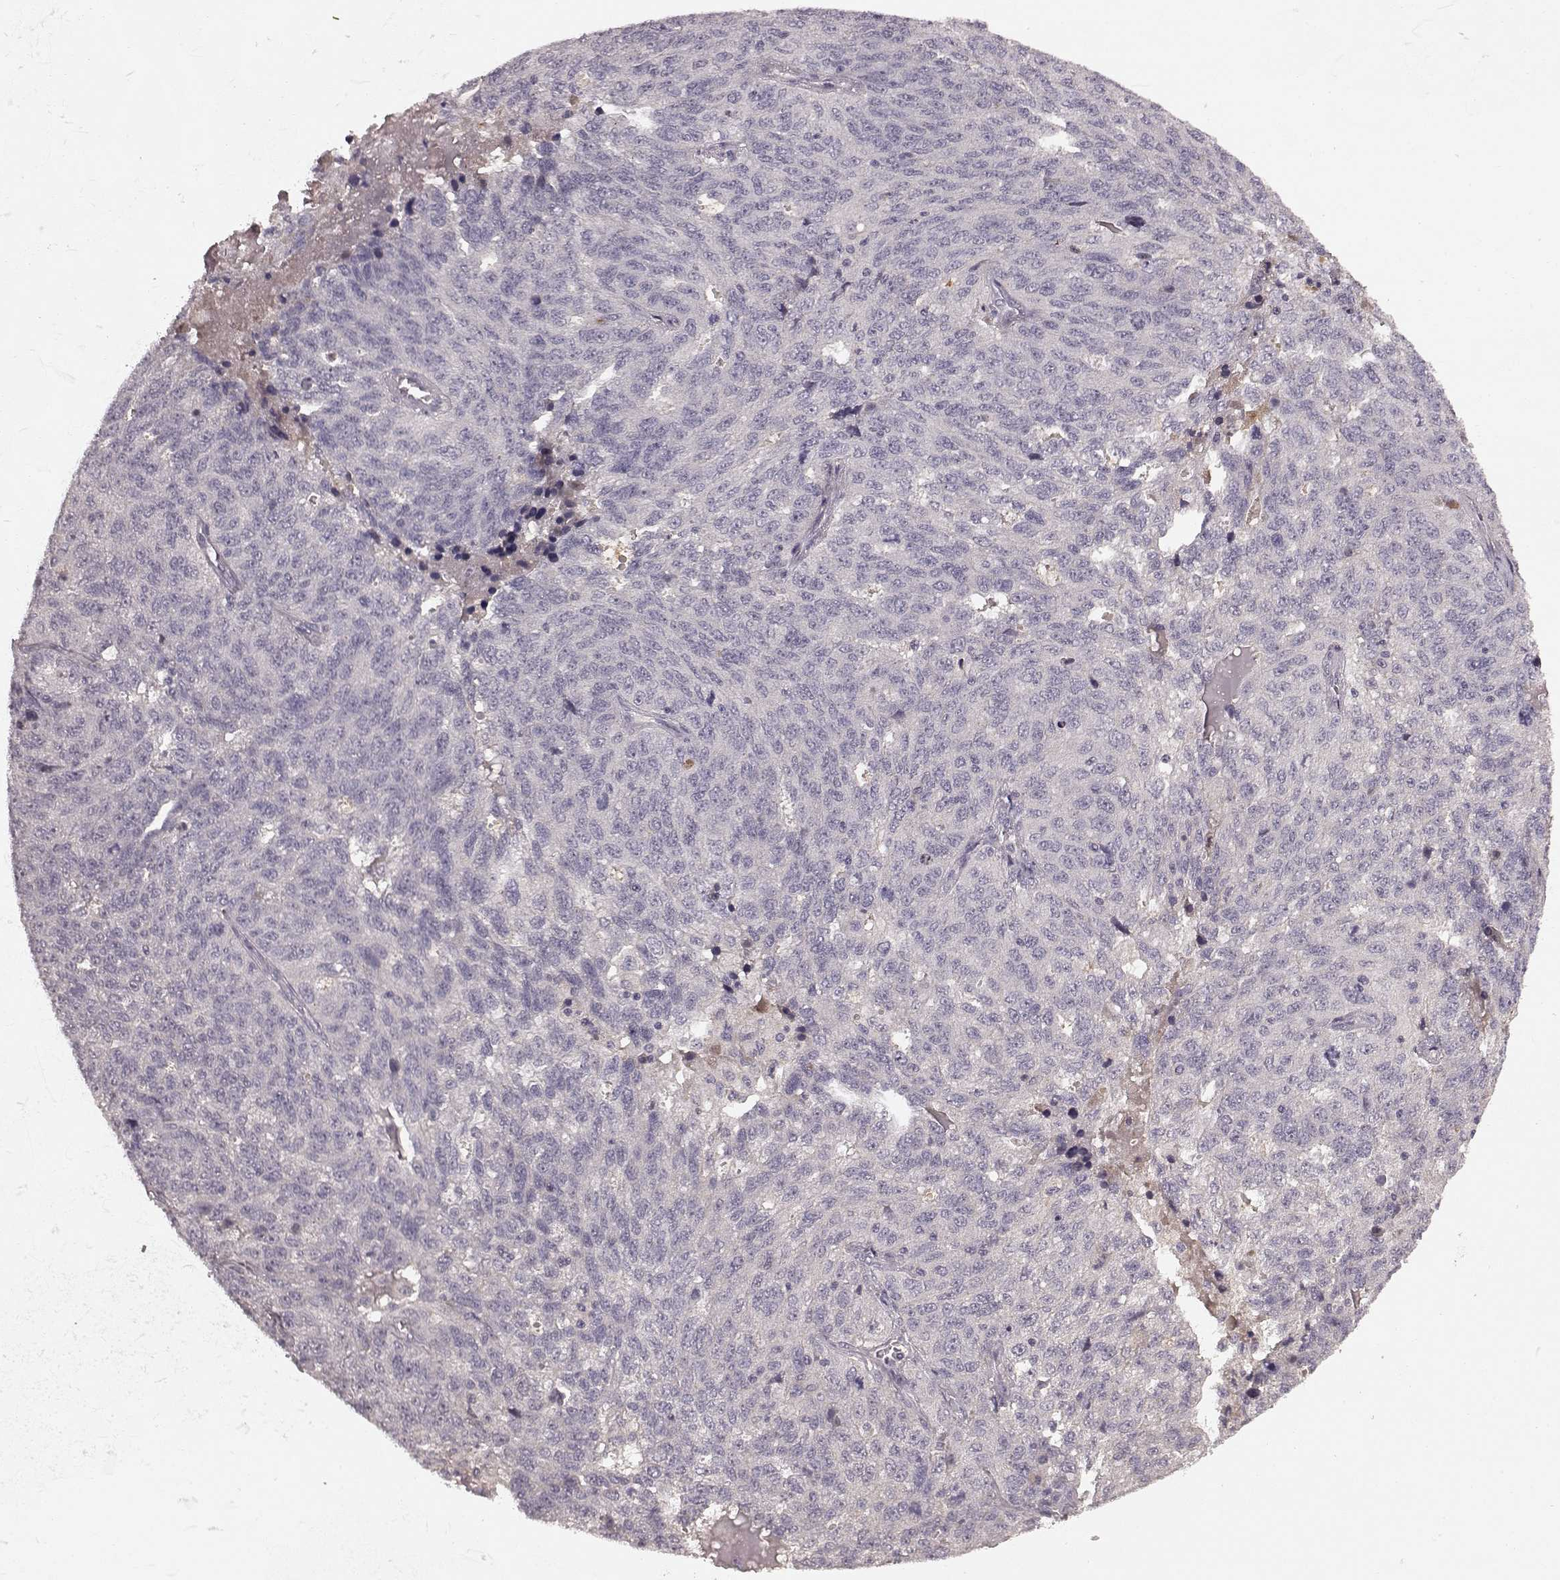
{"staining": {"intensity": "negative", "quantity": "none", "location": "none"}, "tissue": "ovarian cancer", "cell_type": "Tumor cells", "image_type": "cancer", "snomed": [{"axis": "morphology", "description": "Cystadenocarcinoma, serous, NOS"}, {"axis": "topography", "description": "Ovary"}], "caption": "Immunohistochemistry of ovarian cancer (serous cystadenocarcinoma) displays no positivity in tumor cells.", "gene": "SLC22A18", "patient": {"sex": "female", "age": 71}}